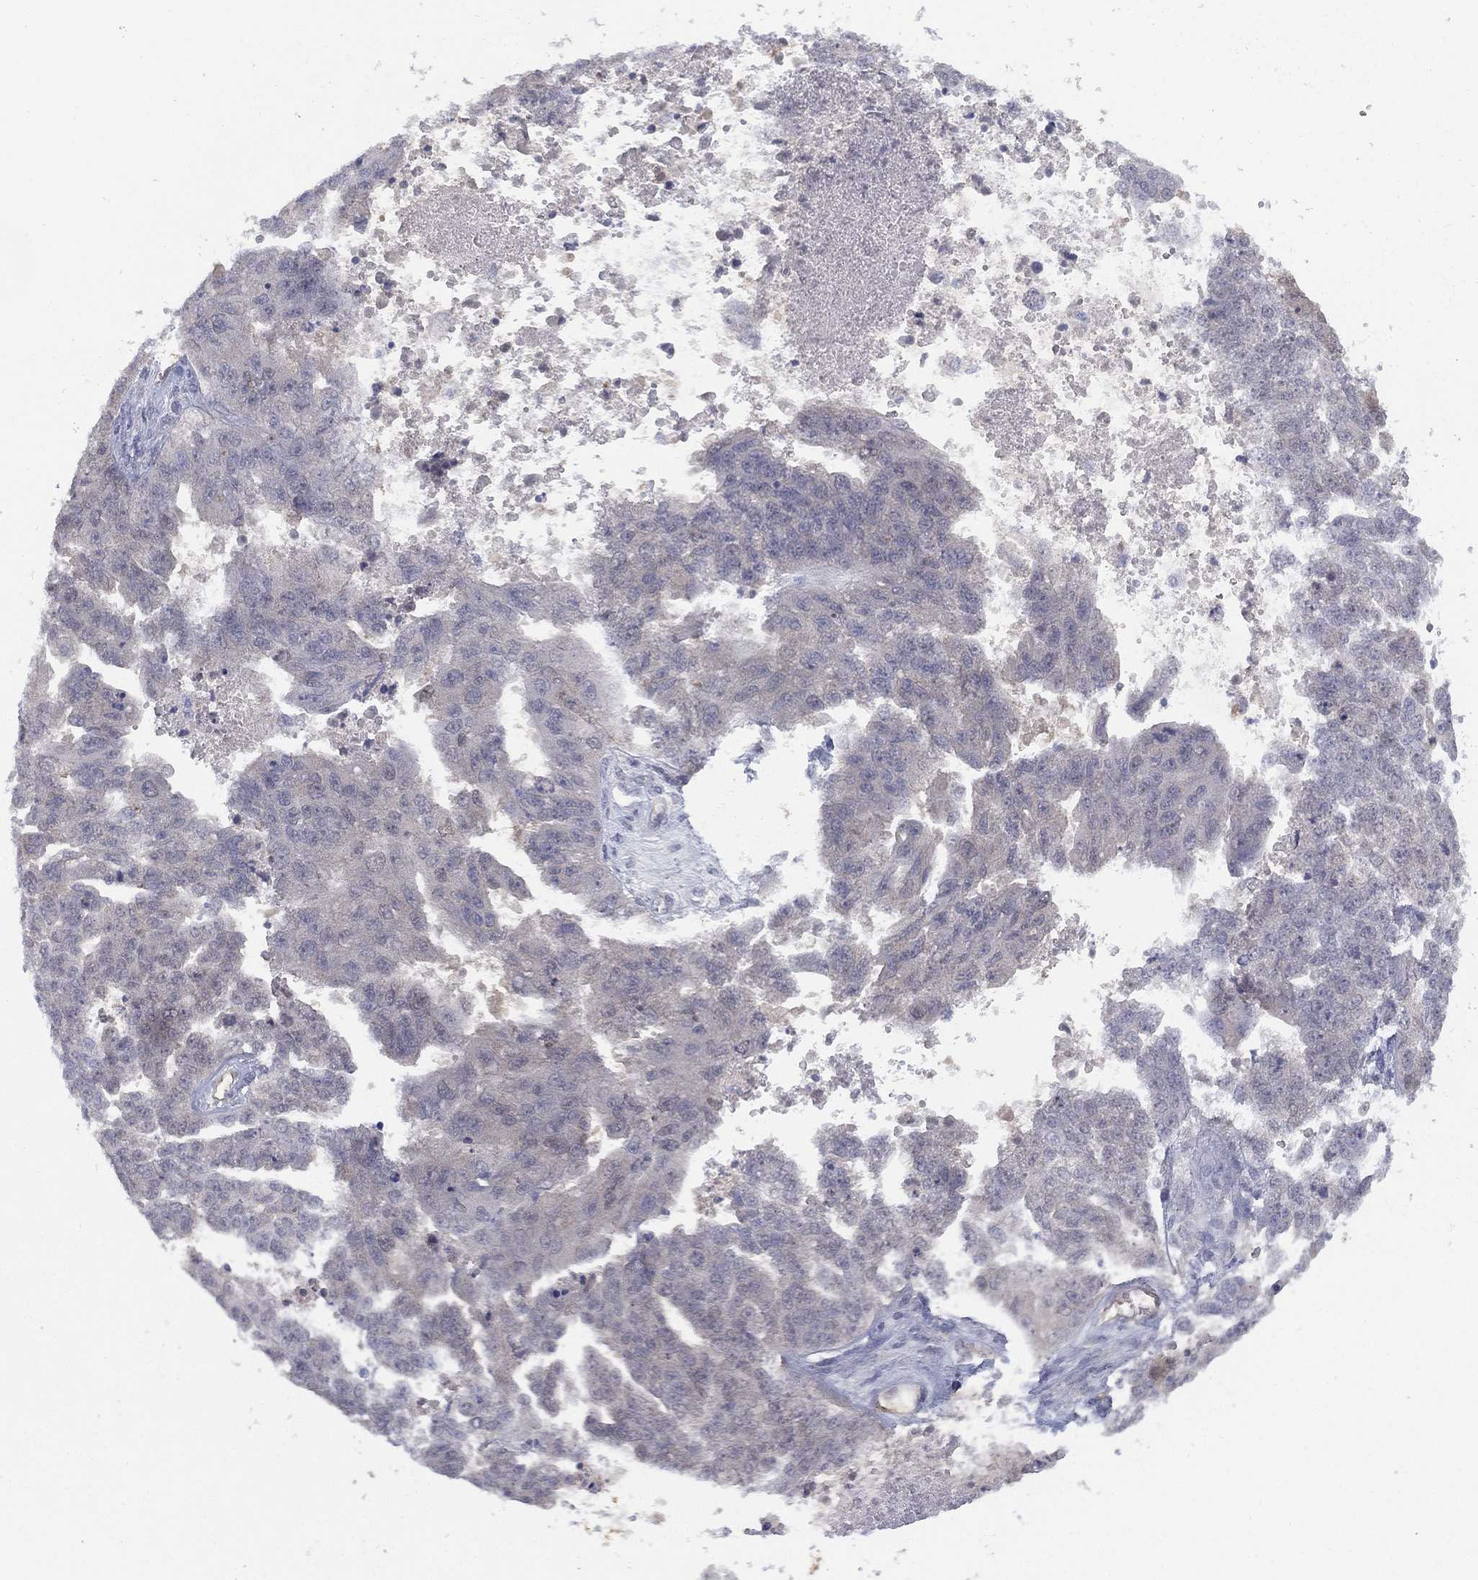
{"staining": {"intensity": "negative", "quantity": "none", "location": "none"}, "tissue": "ovarian cancer", "cell_type": "Tumor cells", "image_type": "cancer", "snomed": [{"axis": "morphology", "description": "Cystadenocarcinoma, serous, NOS"}, {"axis": "topography", "description": "Ovary"}], "caption": "This is a image of immunohistochemistry (IHC) staining of serous cystadenocarcinoma (ovarian), which shows no positivity in tumor cells.", "gene": "DDAH1", "patient": {"sex": "female", "age": 58}}